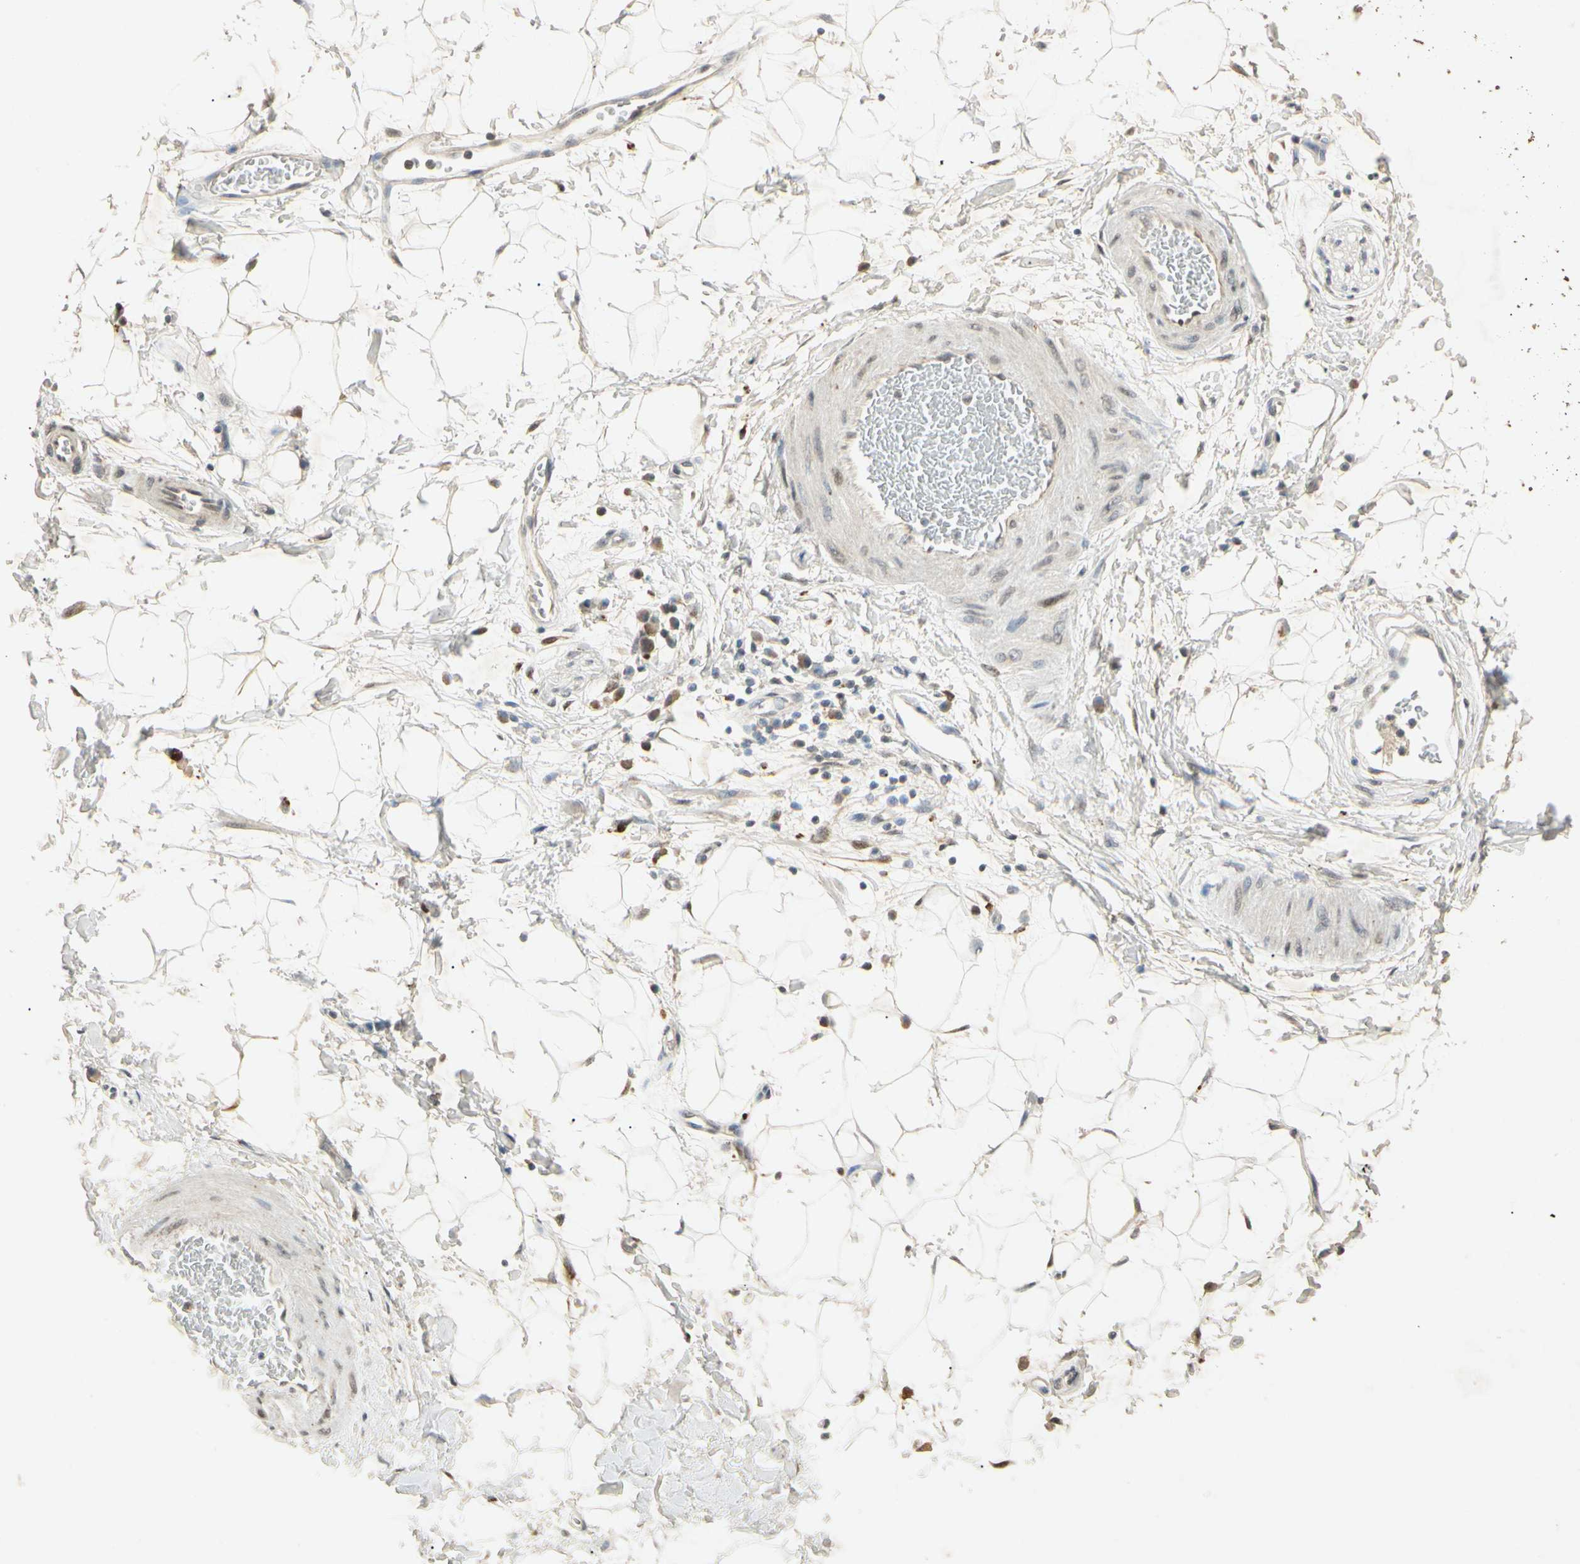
{"staining": {"intensity": "weak", "quantity": "25%-75%", "location": "cytoplasmic/membranous"}, "tissue": "adipose tissue", "cell_type": "Adipocytes", "image_type": "normal", "snomed": [{"axis": "morphology", "description": "Normal tissue, NOS"}, {"axis": "topography", "description": "Soft tissue"}], "caption": "Adipose tissue stained for a protein exhibits weak cytoplasmic/membranous positivity in adipocytes.", "gene": "HSPA1B", "patient": {"sex": "male", "age": 72}}